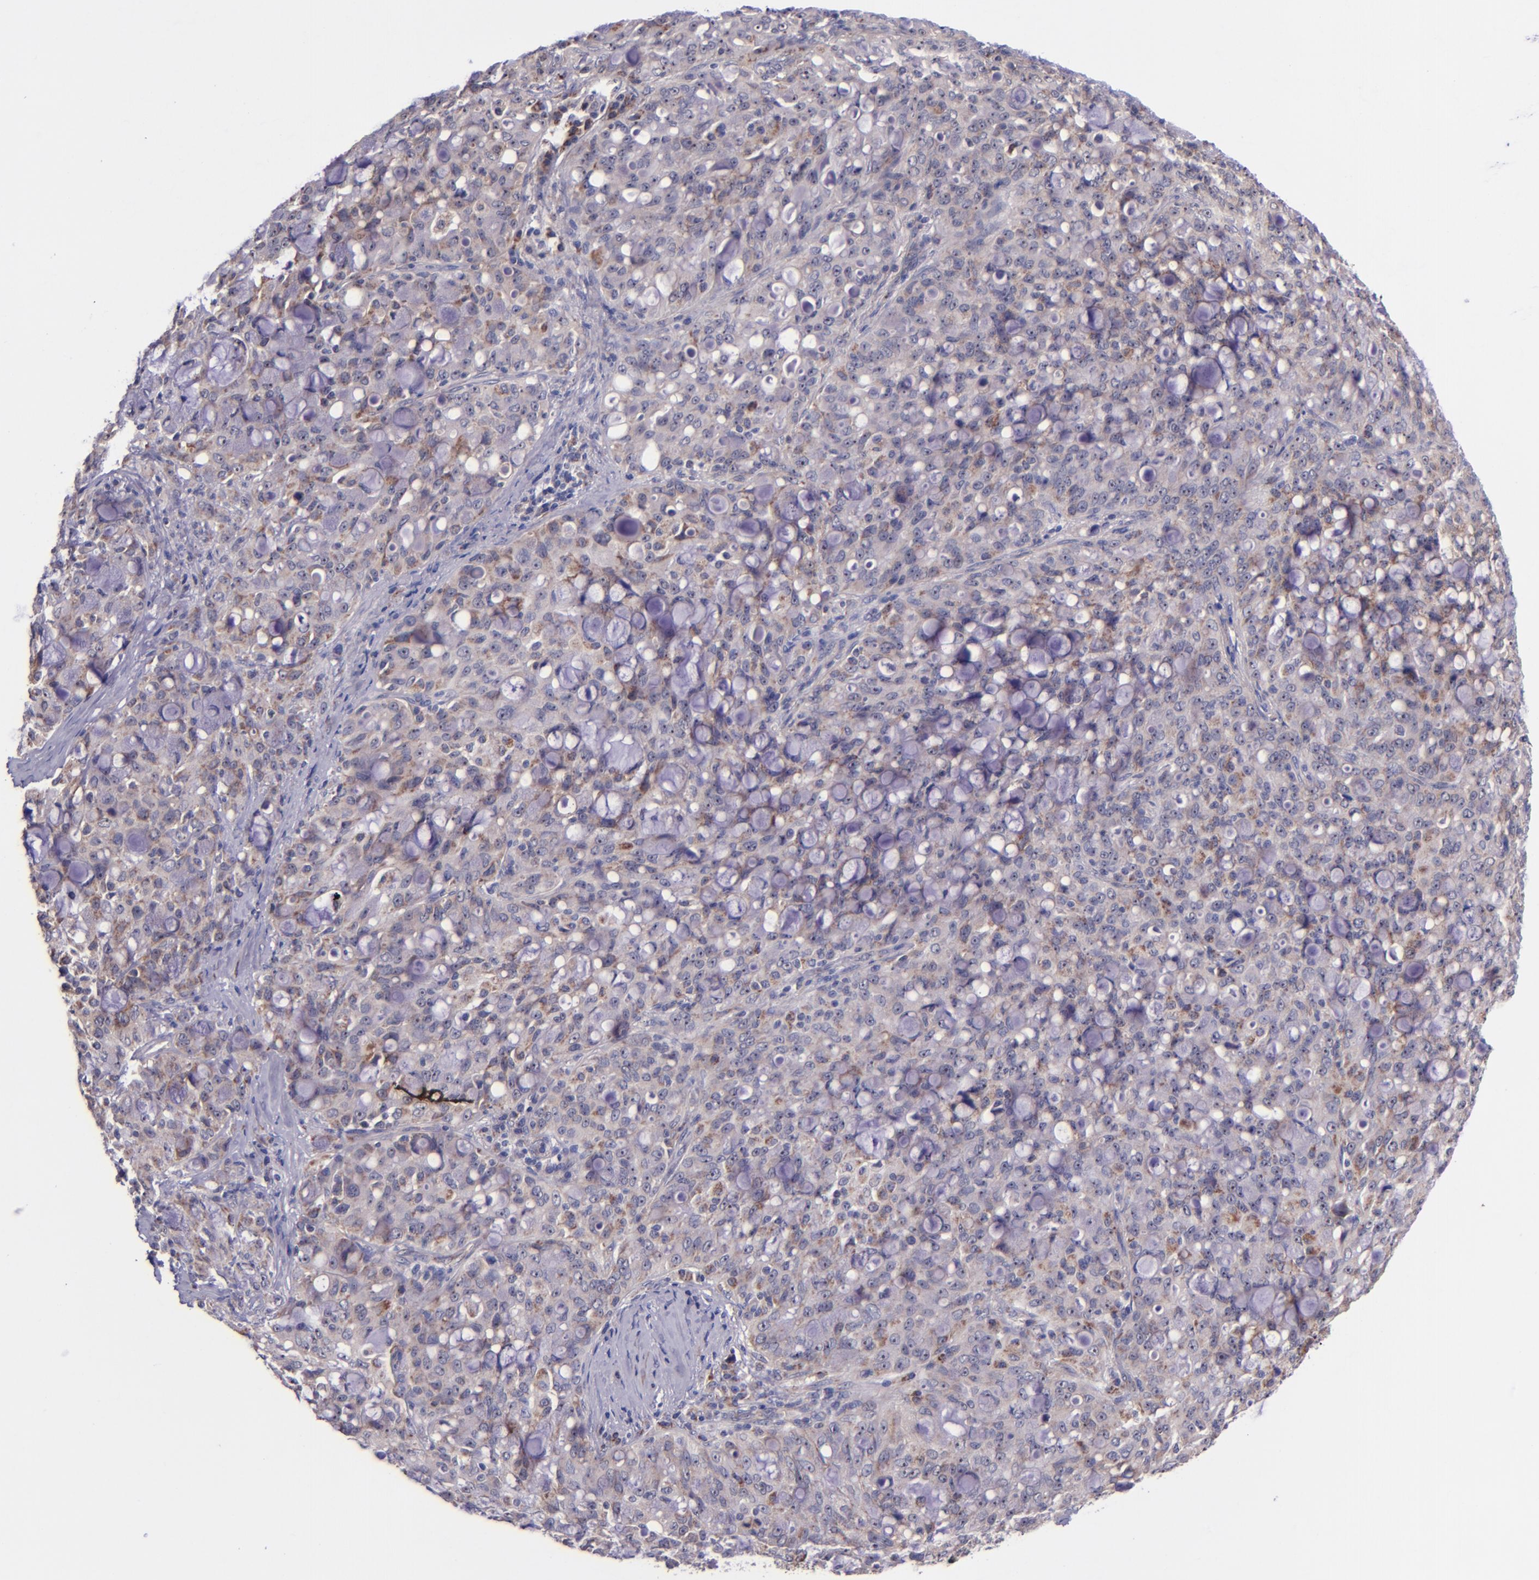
{"staining": {"intensity": "weak", "quantity": ">75%", "location": "cytoplasmic/membranous"}, "tissue": "lung cancer", "cell_type": "Tumor cells", "image_type": "cancer", "snomed": [{"axis": "morphology", "description": "Adenocarcinoma, NOS"}, {"axis": "topography", "description": "Lung"}], "caption": "Protein staining of adenocarcinoma (lung) tissue displays weak cytoplasmic/membranous expression in approximately >75% of tumor cells.", "gene": "SHC1", "patient": {"sex": "female", "age": 44}}